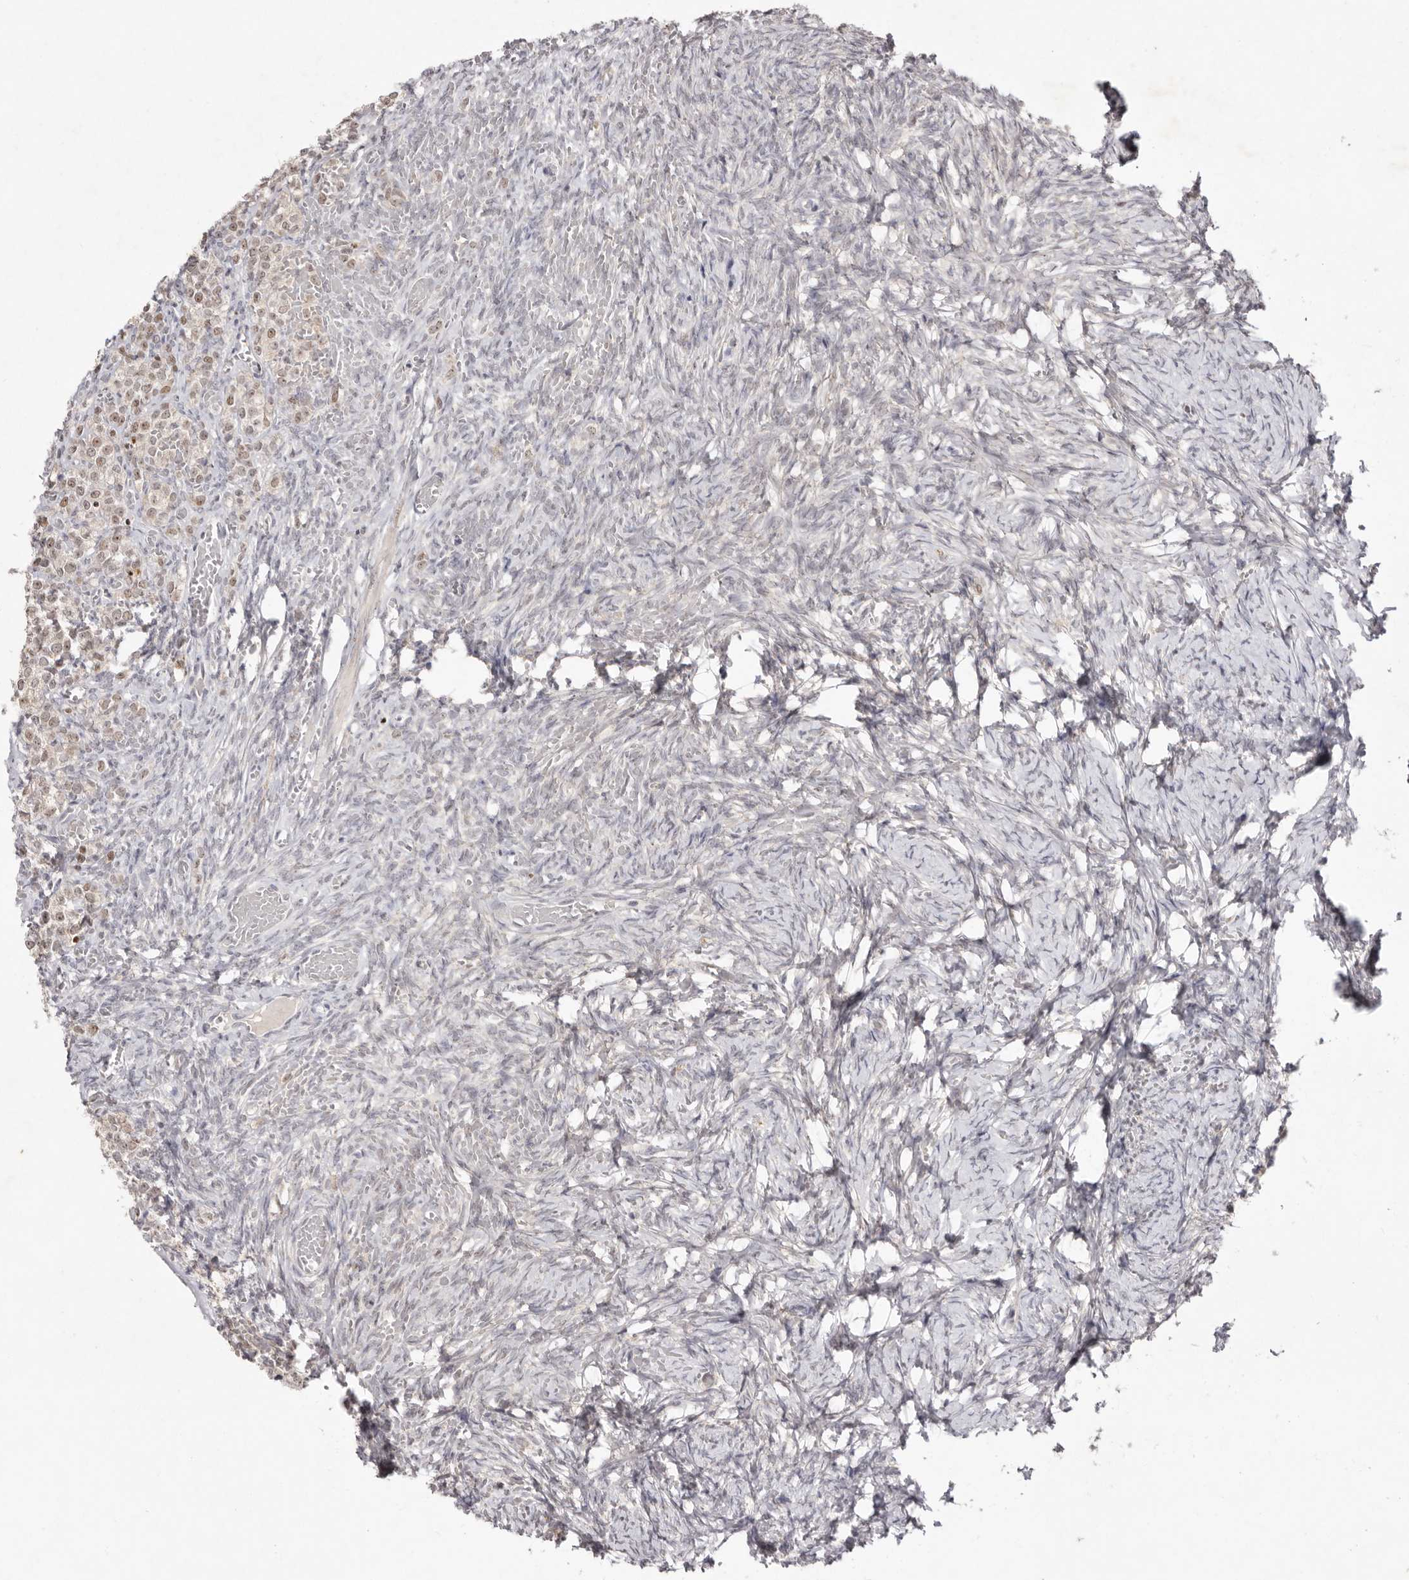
{"staining": {"intensity": "negative", "quantity": "none", "location": "none"}, "tissue": "ovary", "cell_type": "Ovarian stroma cells", "image_type": "normal", "snomed": [{"axis": "morphology", "description": "Adenocarcinoma, NOS"}, {"axis": "topography", "description": "Endometrium"}], "caption": "Image shows no significant protein expression in ovarian stroma cells of normal ovary. The staining is performed using DAB brown chromogen with nuclei counter-stained in using hematoxylin.", "gene": "TADA1", "patient": {"sex": "female", "age": 32}}